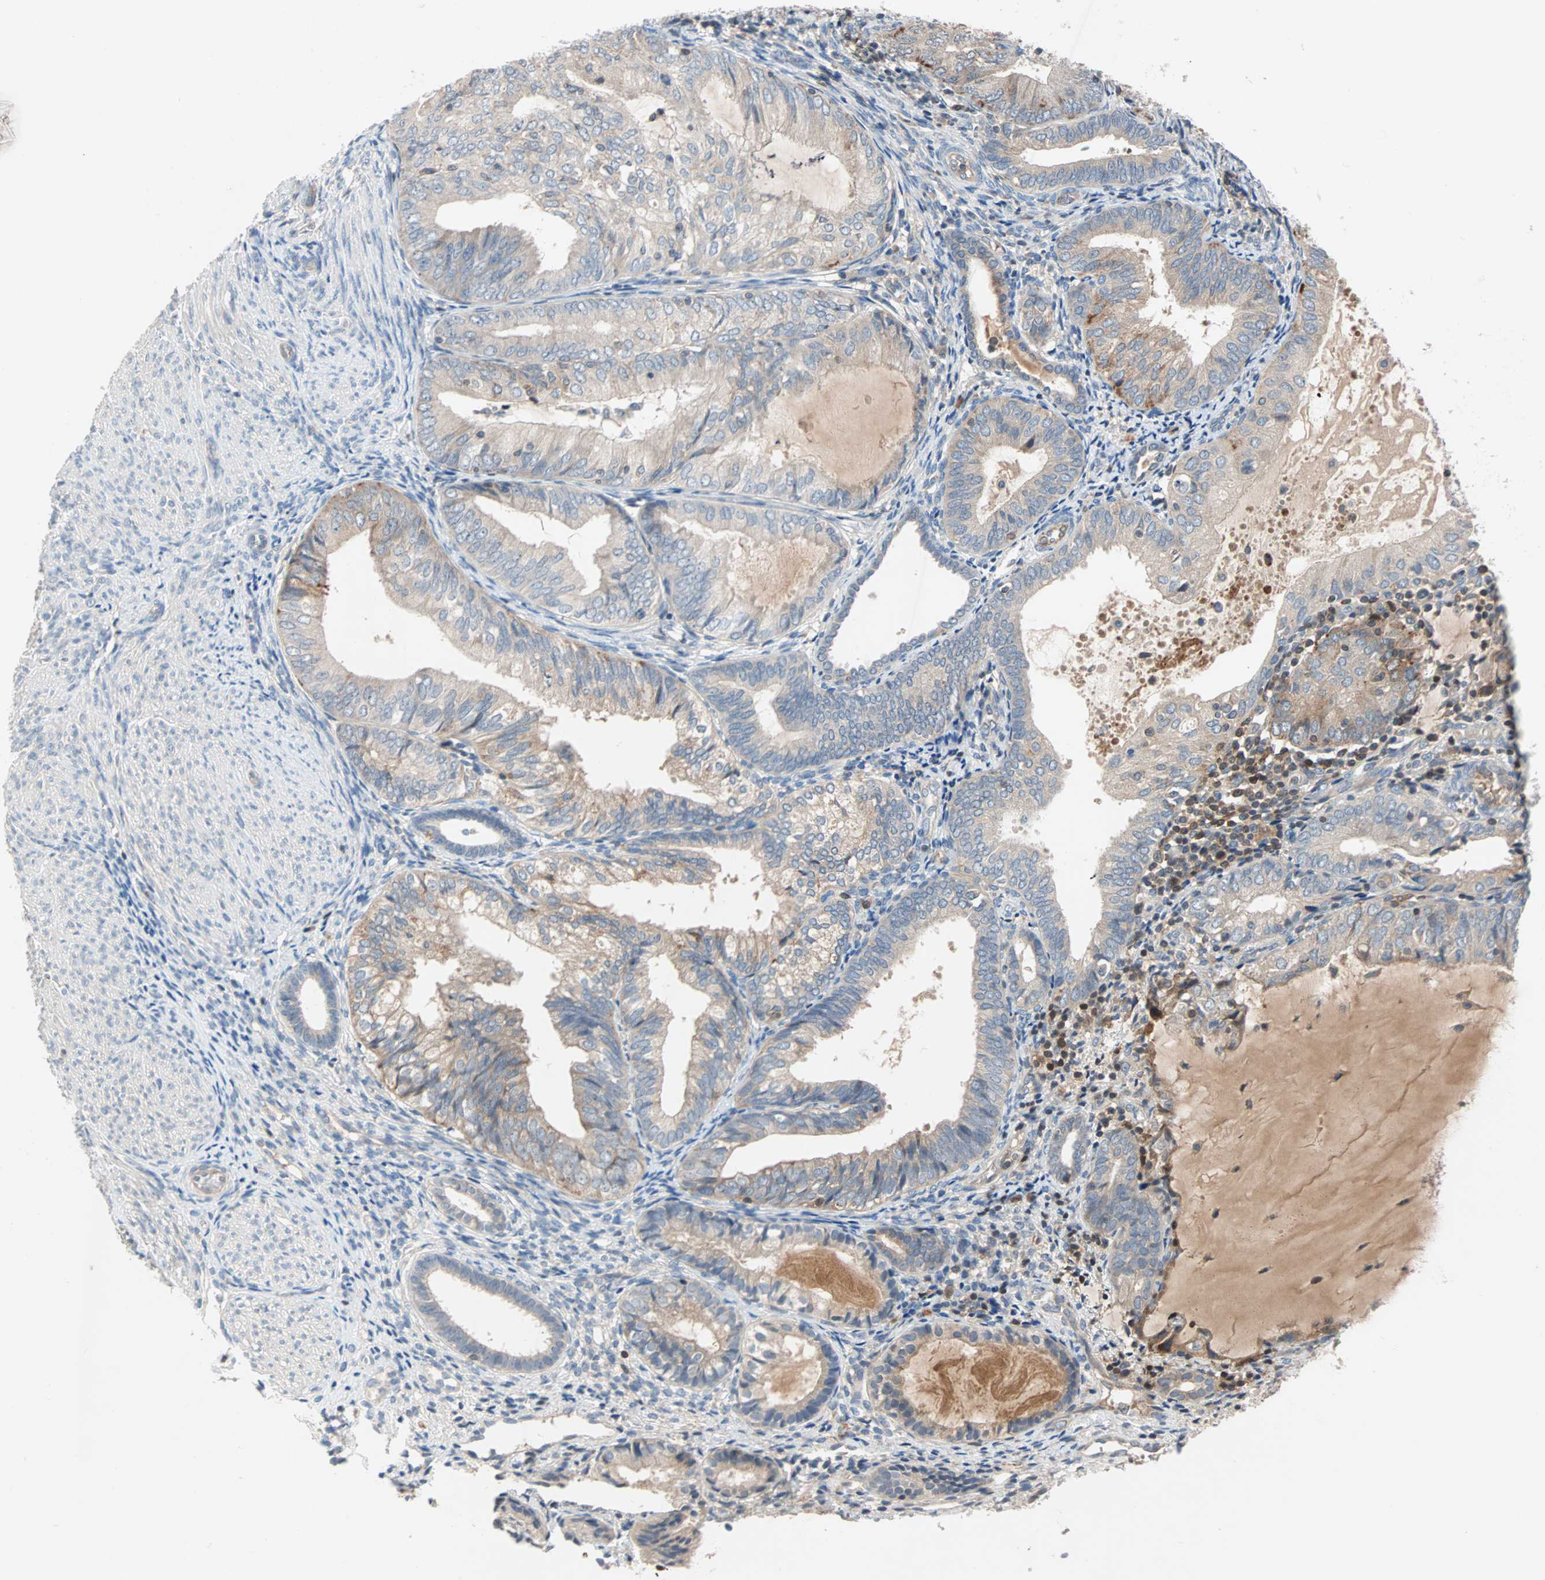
{"staining": {"intensity": "negative", "quantity": "none", "location": "none"}, "tissue": "endometrial cancer", "cell_type": "Tumor cells", "image_type": "cancer", "snomed": [{"axis": "morphology", "description": "Adenocarcinoma, NOS"}, {"axis": "topography", "description": "Endometrium"}], "caption": "This is a image of immunohistochemistry staining of adenocarcinoma (endometrial), which shows no expression in tumor cells. (Stains: DAB immunohistochemistry (IHC) with hematoxylin counter stain, Microscopy: brightfield microscopy at high magnification).", "gene": "MAP4K1", "patient": {"sex": "female", "age": 81}}